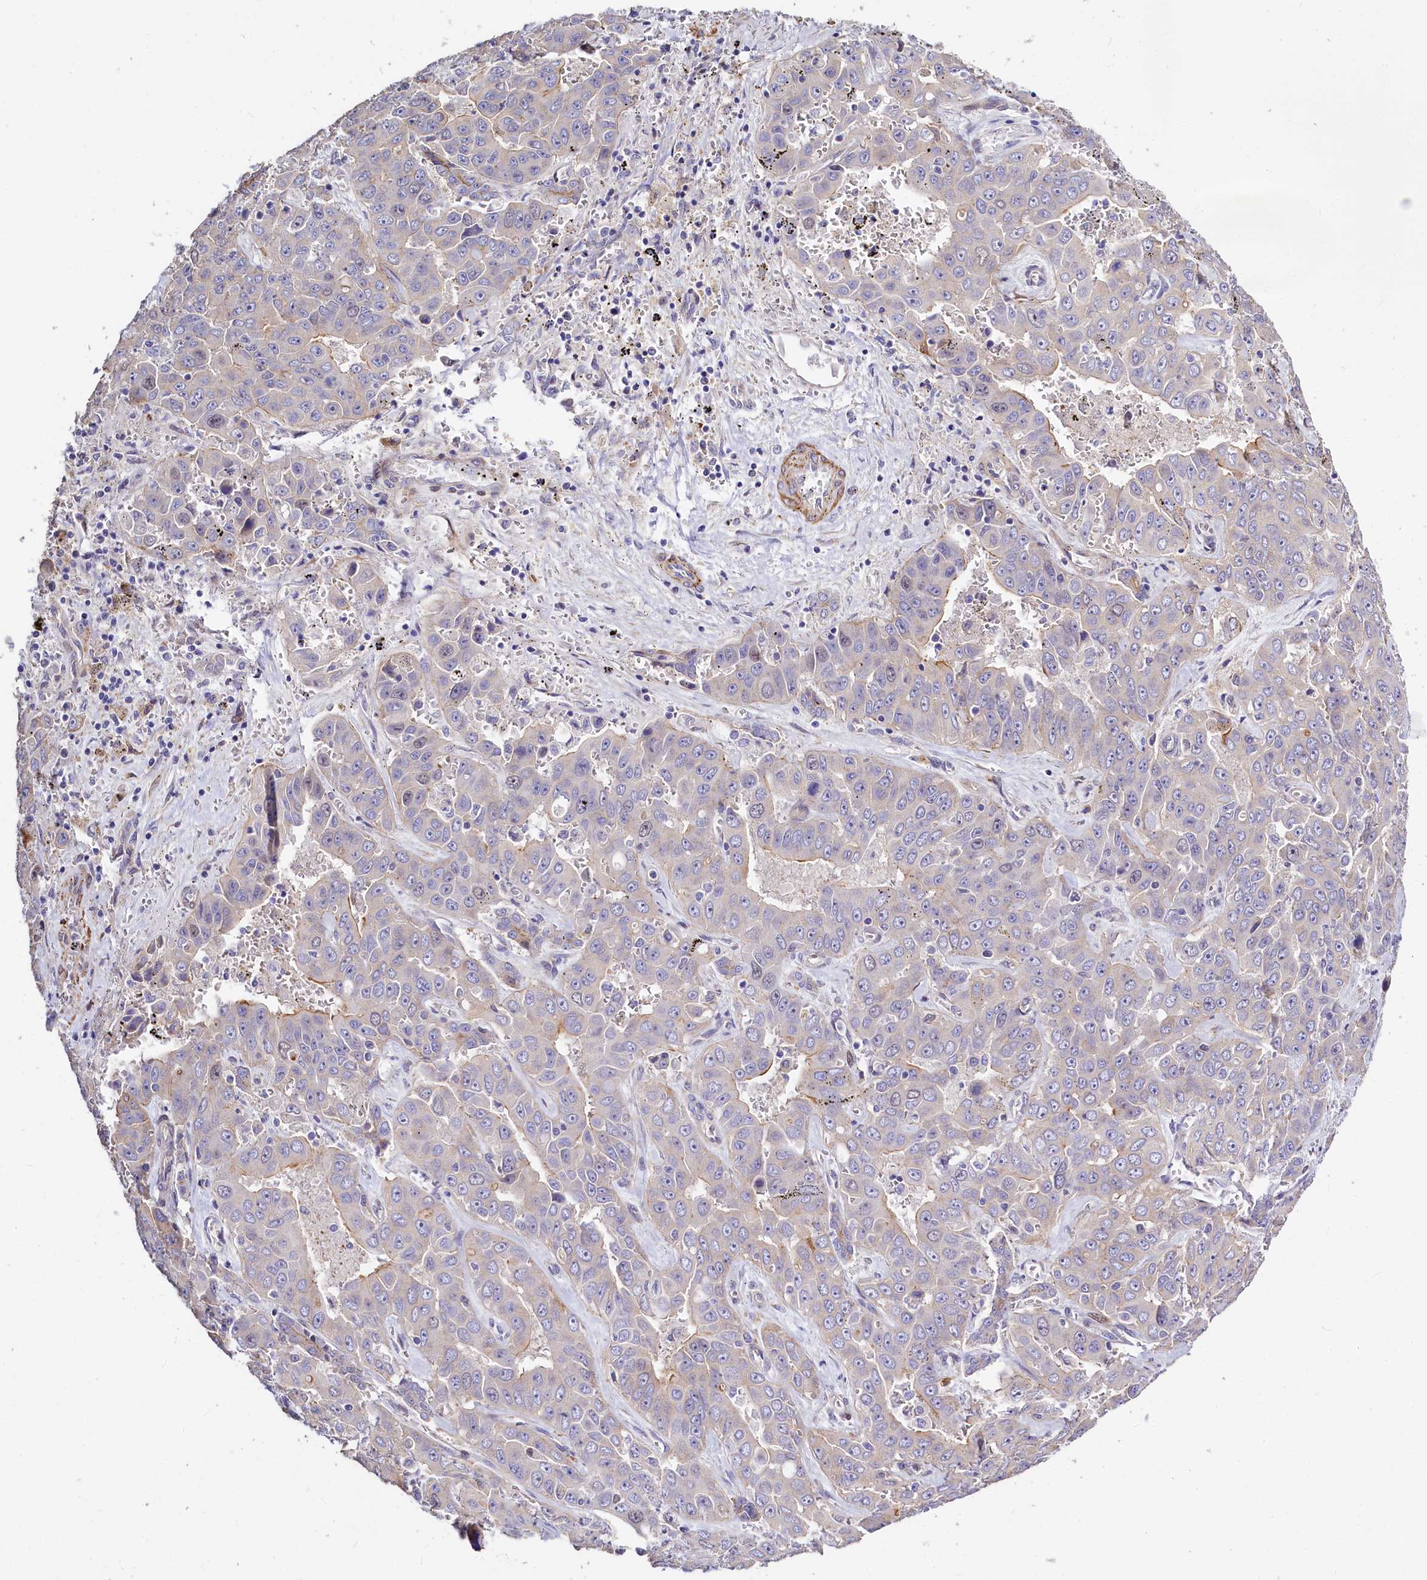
{"staining": {"intensity": "weak", "quantity": "<25%", "location": "cytoplasmic/membranous,nuclear"}, "tissue": "liver cancer", "cell_type": "Tumor cells", "image_type": "cancer", "snomed": [{"axis": "morphology", "description": "Cholangiocarcinoma"}, {"axis": "topography", "description": "Liver"}], "caption": "A photomicrograph of liver cholangiocarcinoma stained for a protein reveals no brown staining in tumor cells.", "gene": "WNT8A", "patient": {"sex": "female", "age": 52}}